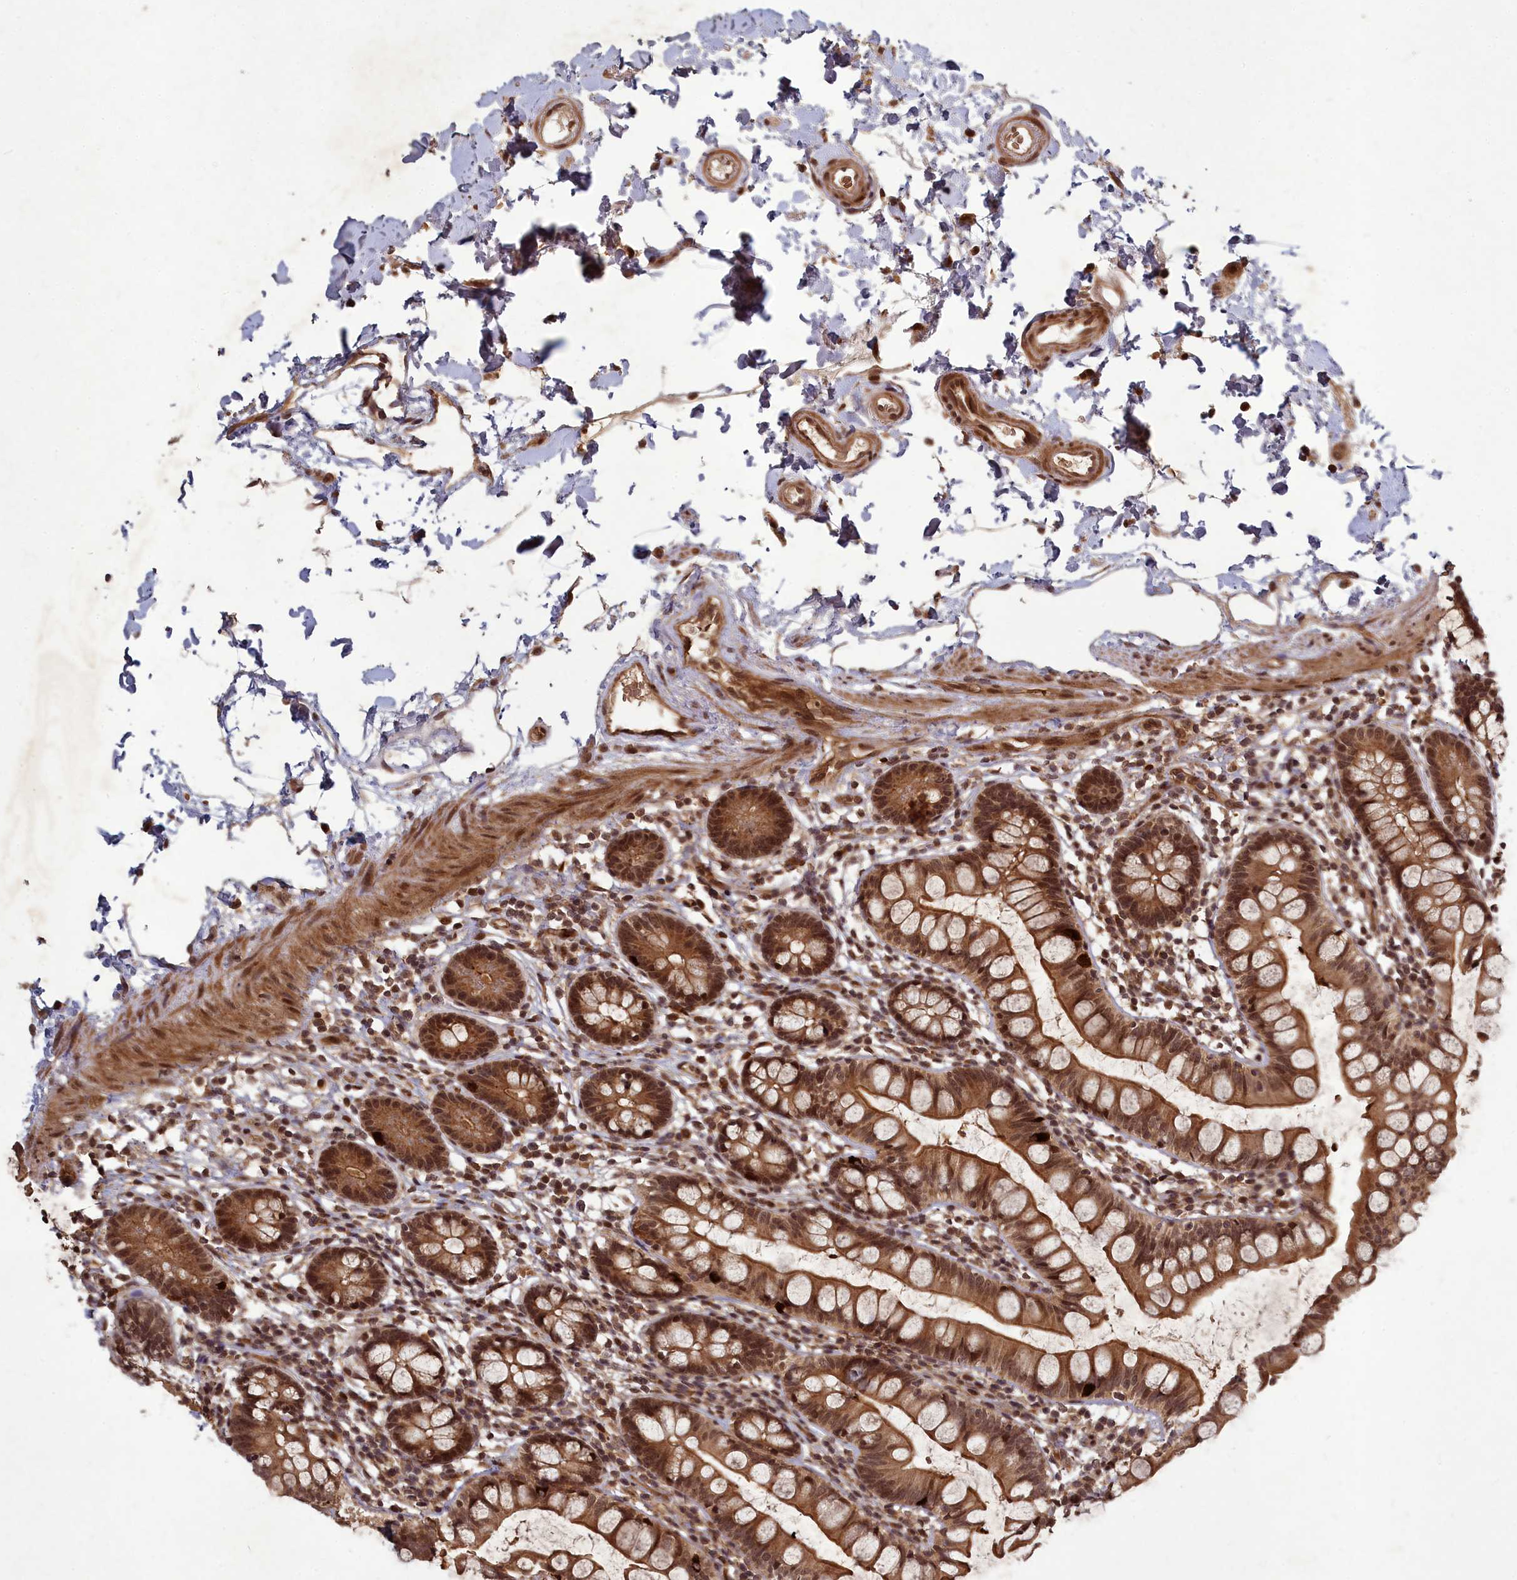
{"staining": {"intensity": "moderate", "quantity": ">75%", "location": "cytoplasmic/membranous,nuclear"}, "tissue": "small intestine", "cell_type": "Glandular cells", "image_type": "normal", "snomed": [{"axis": "morphology", "description": "Normal tissue, NOS"}, {"axis": "topography", "description": "Small intestine"}], "caption": "Human small intestine stained with a brown dye exhibits moderate cytoplasmic/membranous,nuclear positive positivity in about >75% of glandular cells.", "gene": "SRMS", "patient": {"sex": "female", "age": 84}}